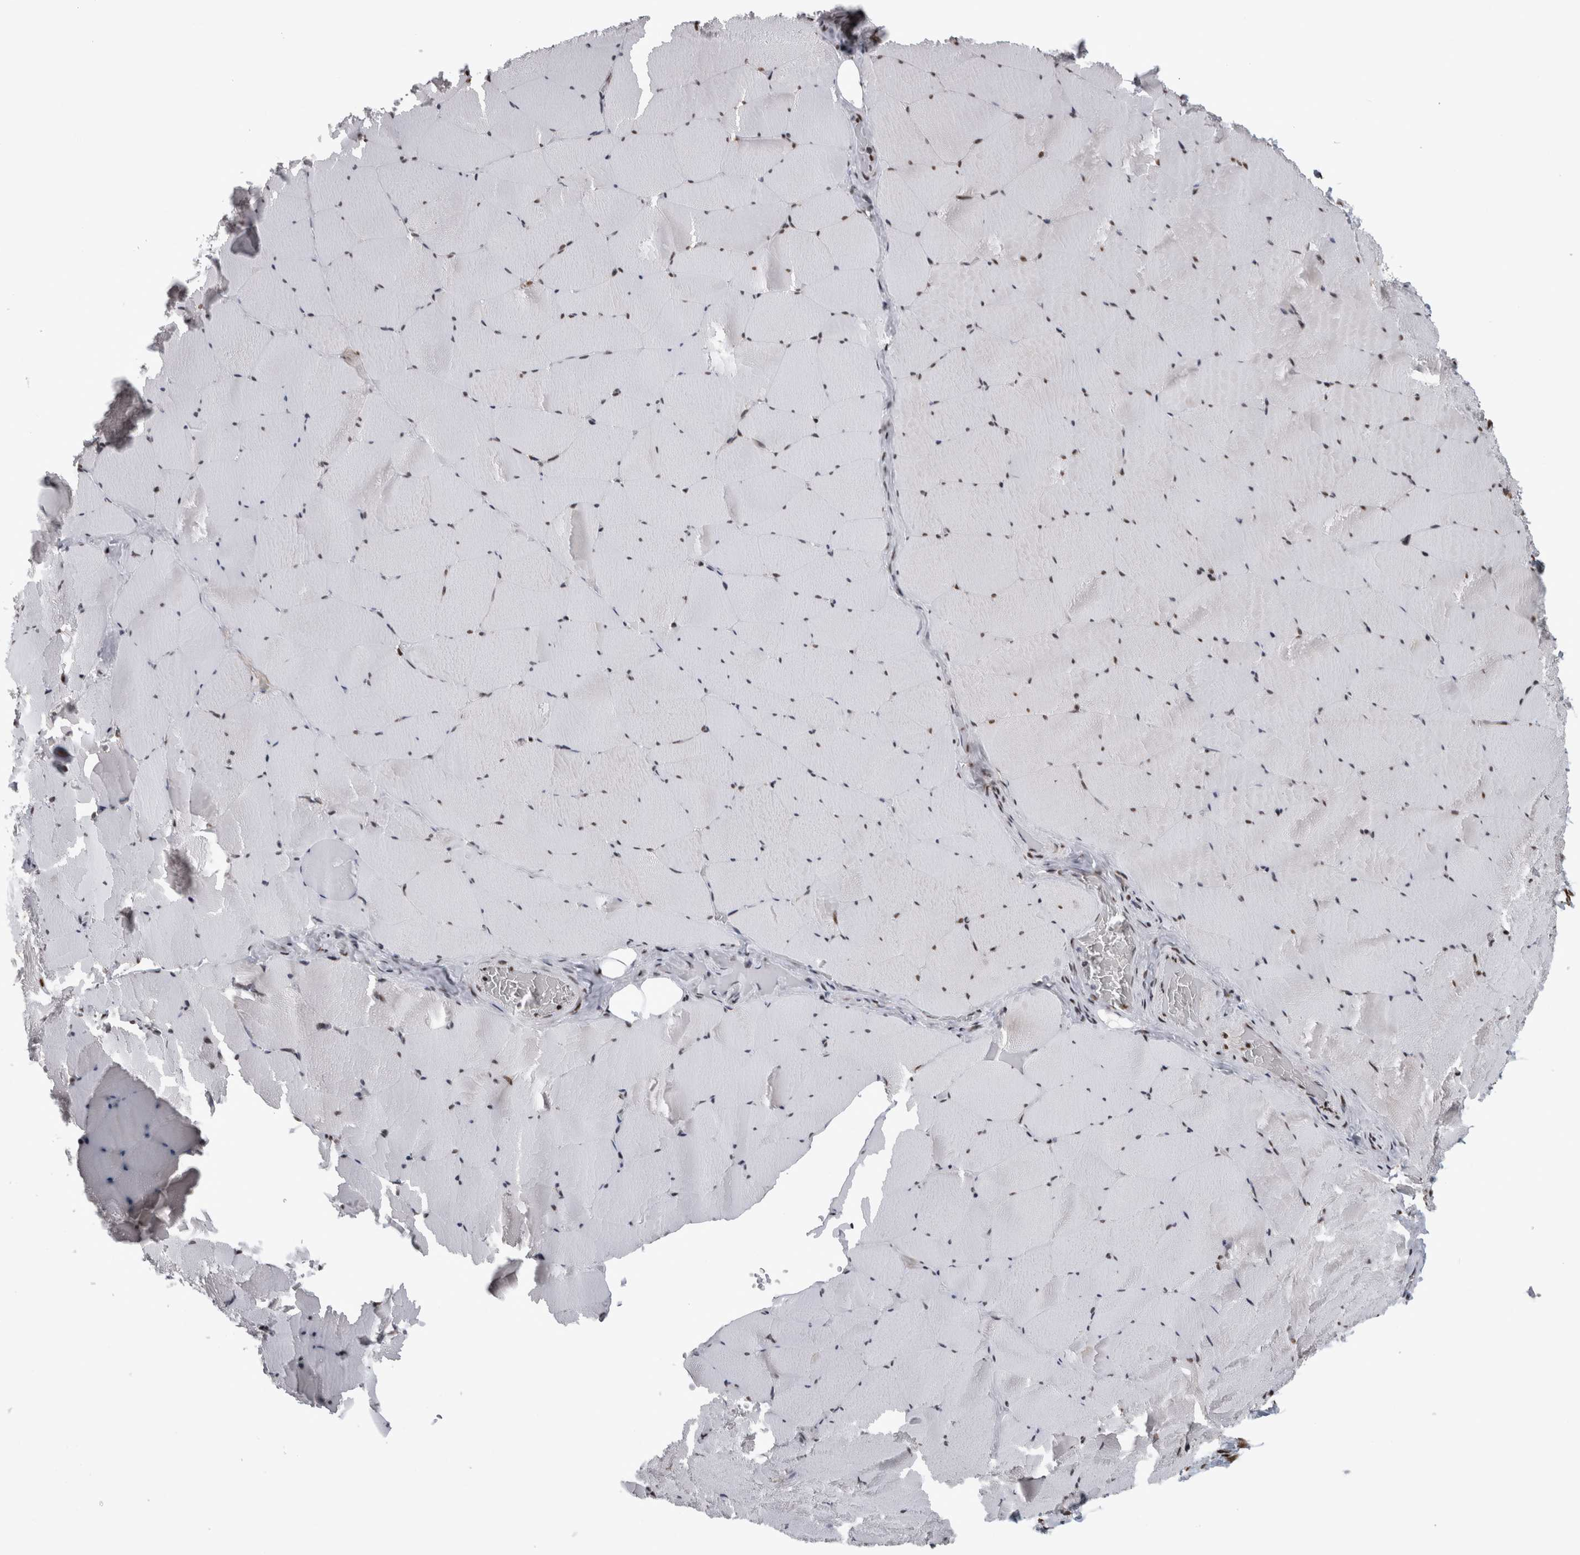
{"staining": {"intensity": "strong", "quantity": "25%-75%", "location": "nuclear"}, "tissue": "skeletal muscle", "cell_type": "Myocytes", "image_type": "normal", "snomed": [{"axis": "morphology", "description": "Normal tissue, NOS"}, {"axis": "topography", "description": "Skeletal muscle"}], "caption": "Brown immunohistochemical staining in benign skeletal muscle shows strong nuclear positivity in about 25%-75% of myocytes. Ihc stains the protein in brown and the nuclei are stained blue.", "gene": "ZSCAN2", "patient": {"sex": "male", "age": 62}}